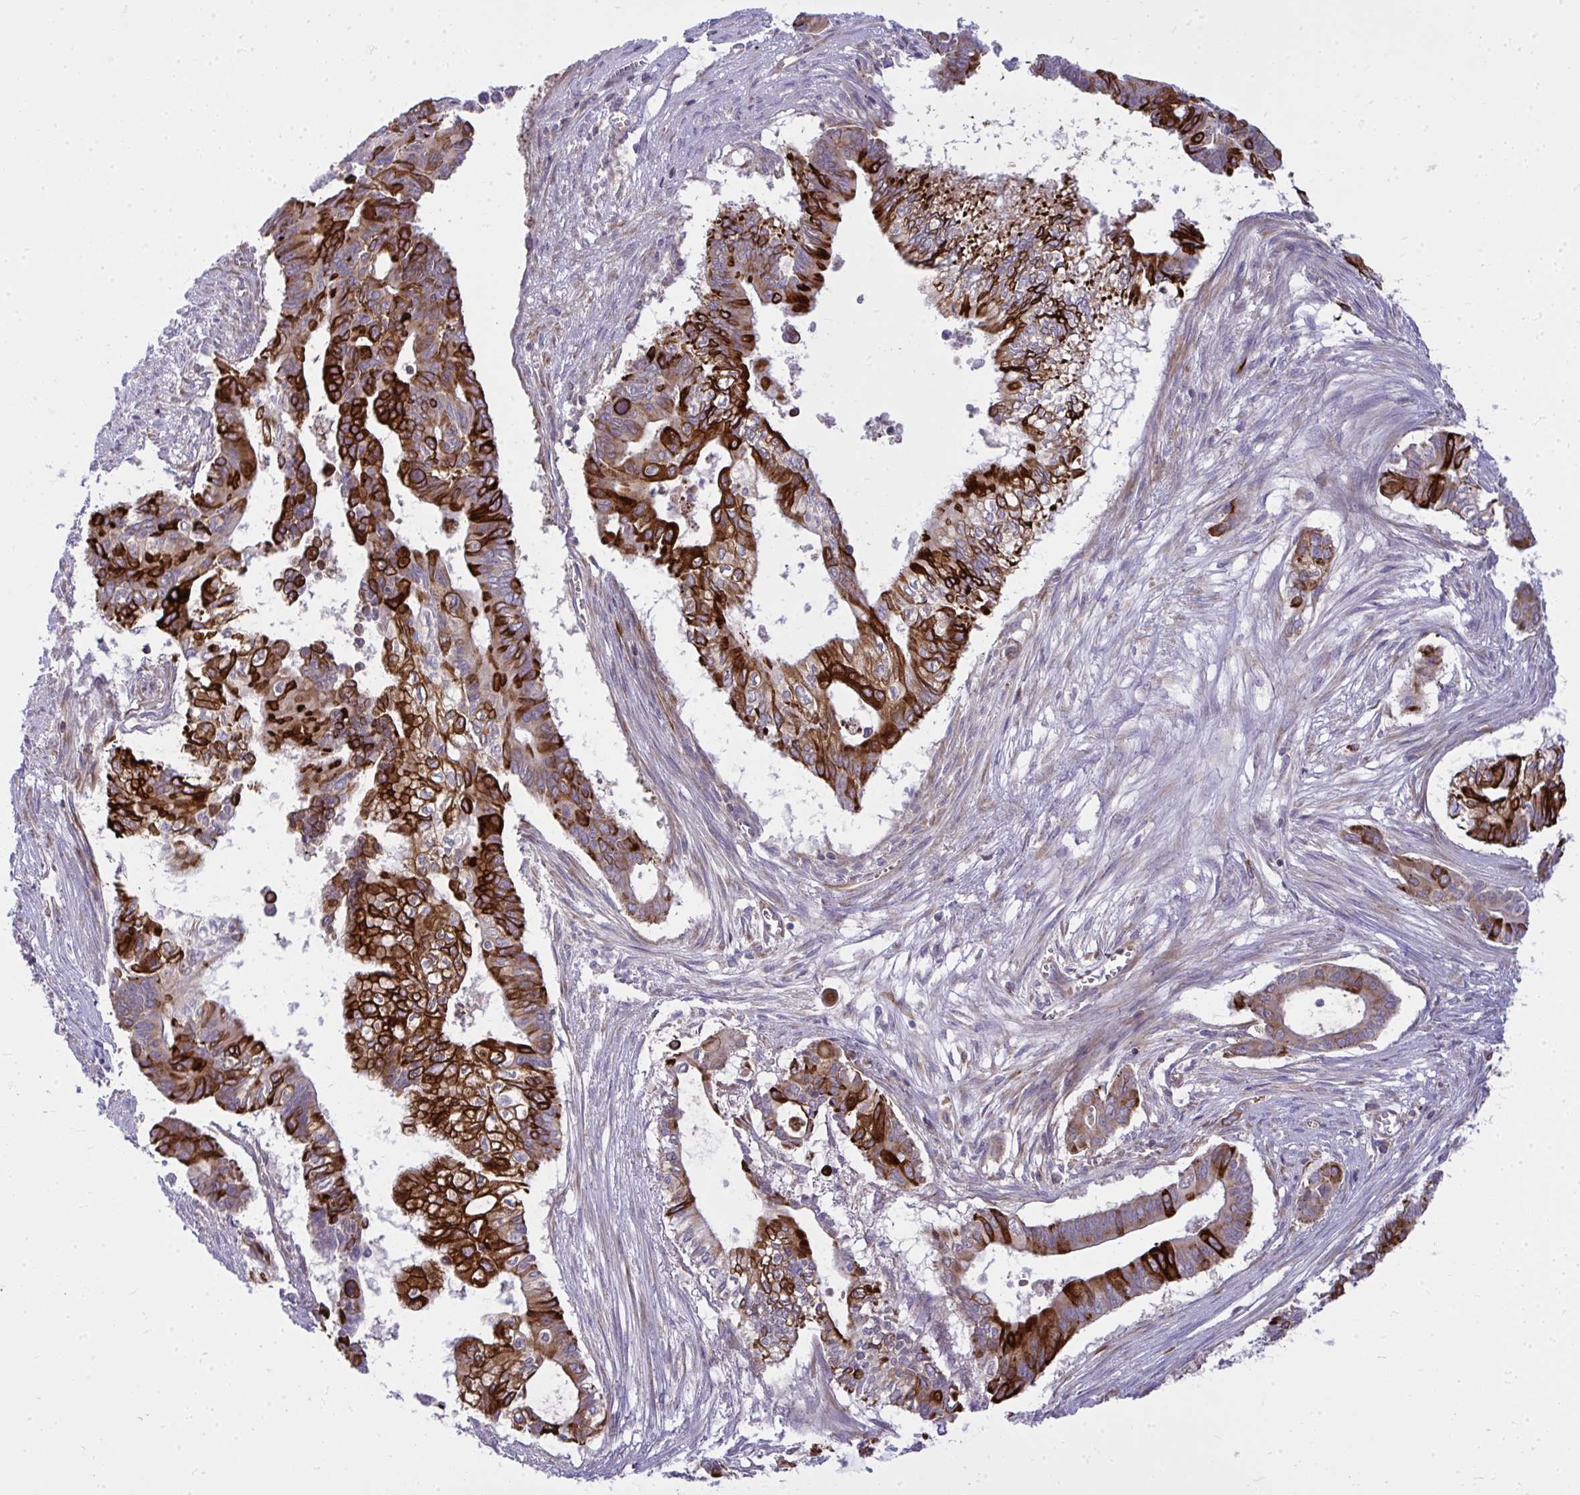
{"staining": {"intensity": "strong", "quantity": ">75%", "location": "cytoplasmic/membranous"}, "tissue": "pancreatic cancer", "cell_type": "Tumor cells", "image_type": "cancer", "snomed": [{"axis": "morphology", "description": "Adenocarcinoma, NOS"}, {"axis": "topography", "description": "Pancreas"}], "caption": "Protein staining exhibits strong cytoplasmic/membranous staining in about >75% of tumor cells in adenocarcinoma (pancreatic). (IHC, brightfield microscopy, high magnification).", "gene": "GFPT2", "patient": {"sex": "male", "age": 68}}